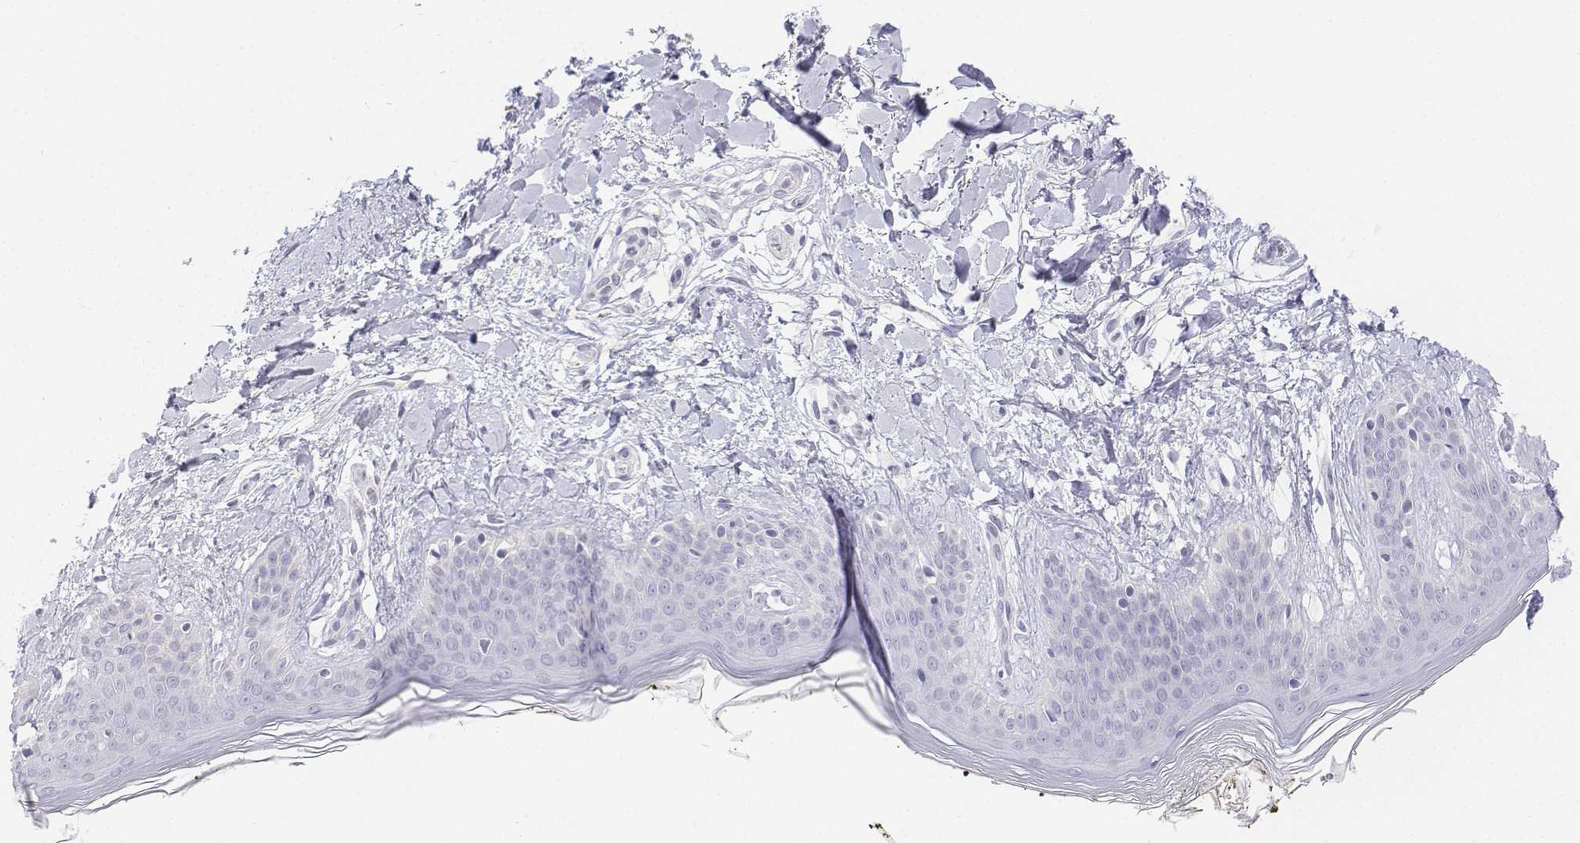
{"staining": {"intensity": "negative", "quantity": "none", "location": "none"}, "tissue": "skin", "cell_type": "Fibroblasts", "image_type": "normal", "snomed": [{"axis": "morphology", "description": "Normal tissue, NOS"}, {"axis": "topography", "description": "Skin"}], "caption": "This is a image of IHC staining of unremarkable skin, which shows no positivity in fibroblasts. Brightfield microscopy of immunohistochemistry stained with DAB (brown) and hematoxylin (blue), captured at high magnification.", "gene": "LGSN", "patient": {"sex": "female", "age": 34}}